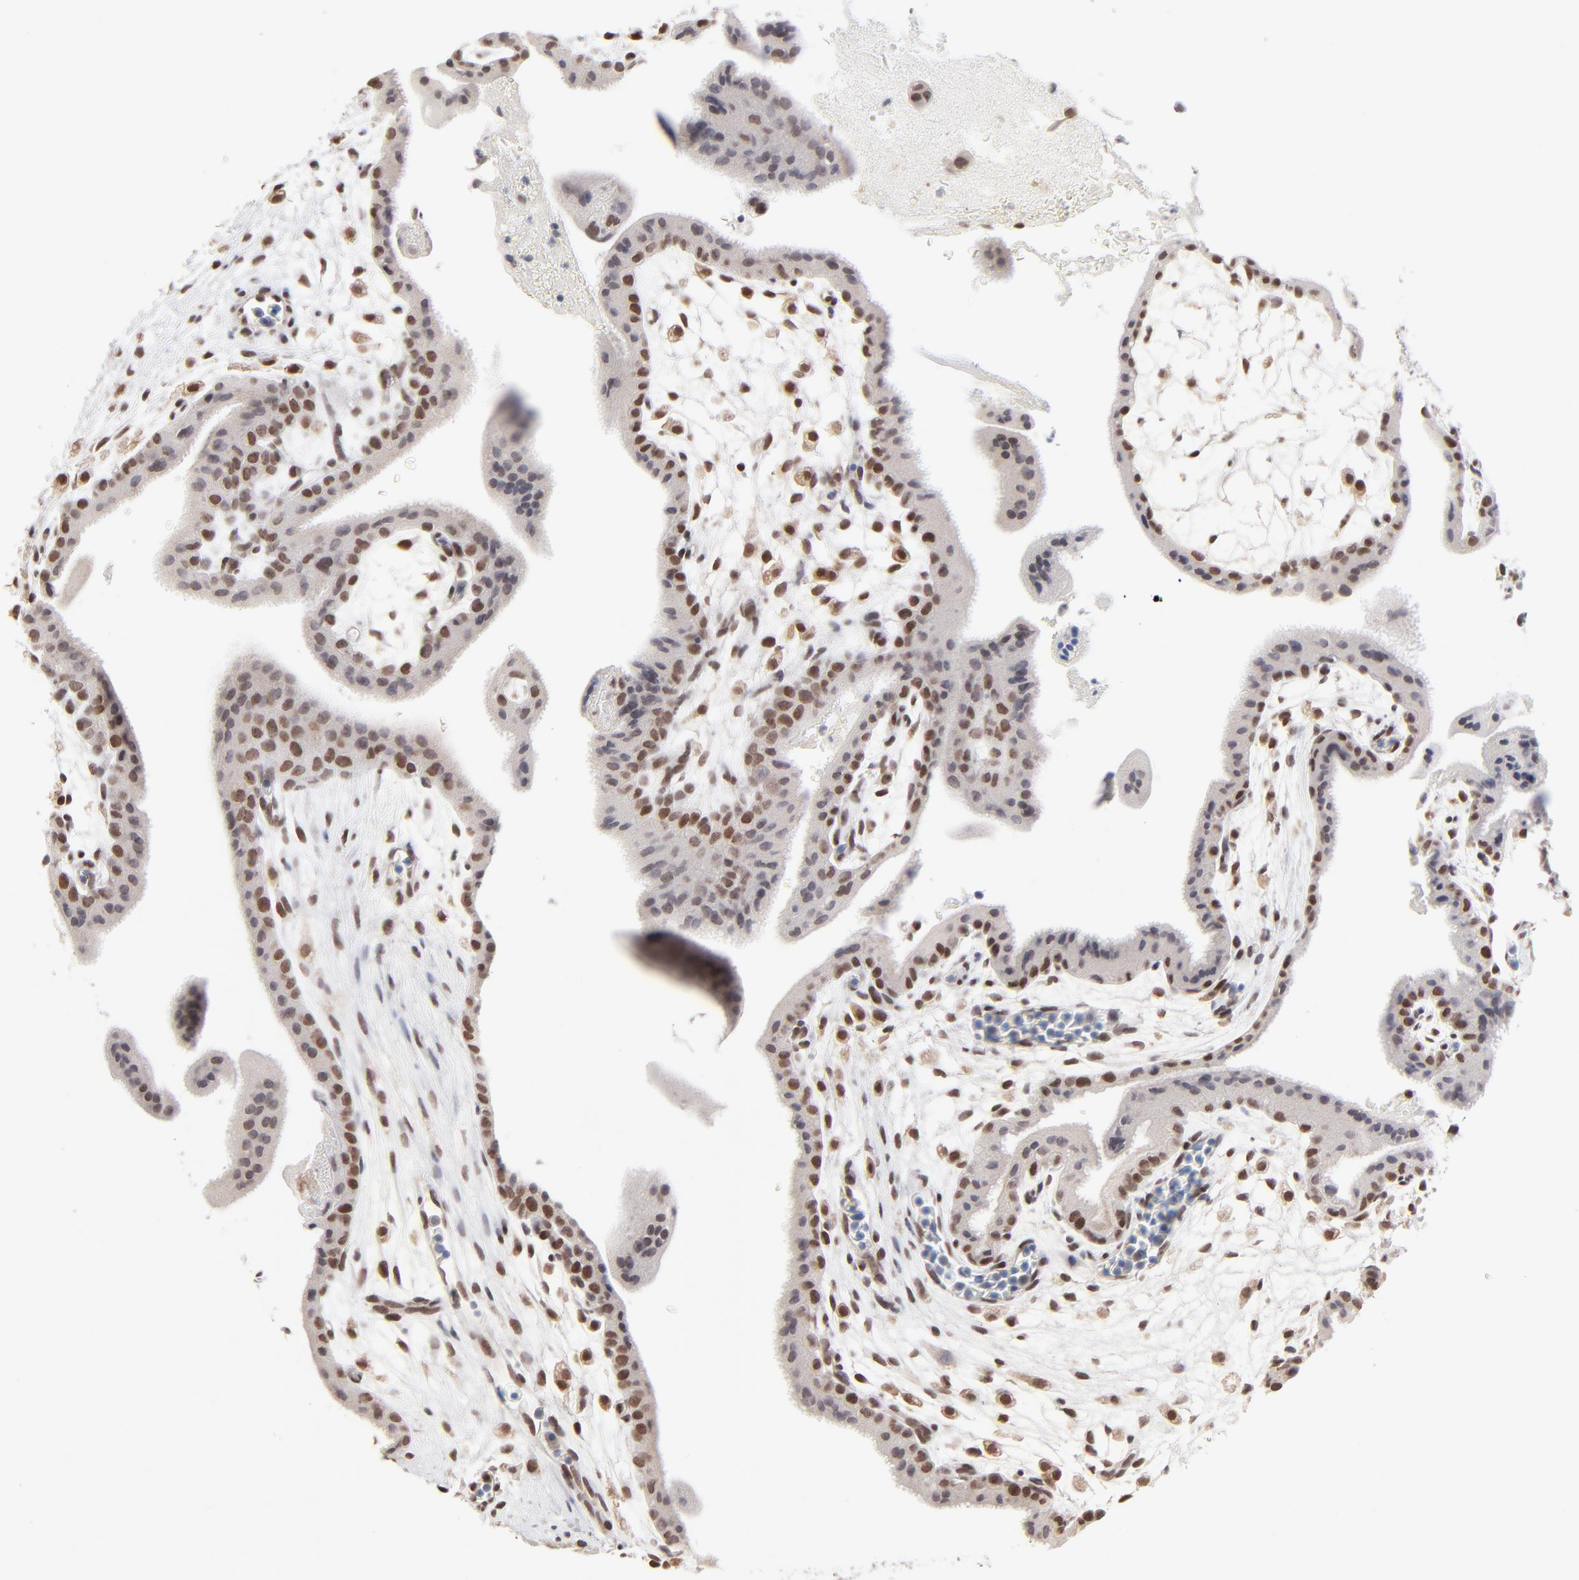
{"staining": {"intensity": "moderate", "quantity": "25%-75%", "location": "nuclear"}, "tissue": "placenta", "cell_type": "Trophoblastic cells", "image_type": "normal", "snomed": [{"axis": "morphology", "description": "Normal tissue, NOS"}, {"axis": "topography", "description": "Placenta"}], "caption": "The image shows immunohistochemical staining of unremarkable placenta. There is moderate nuclear expression is seen in approximately 25%-75% of trophoblastic cells. (brown staining indicates protein expression, while blue staining denotes nuclei).", "gene": "MBIP", "patient": {"sex": "female", "age": 35}}